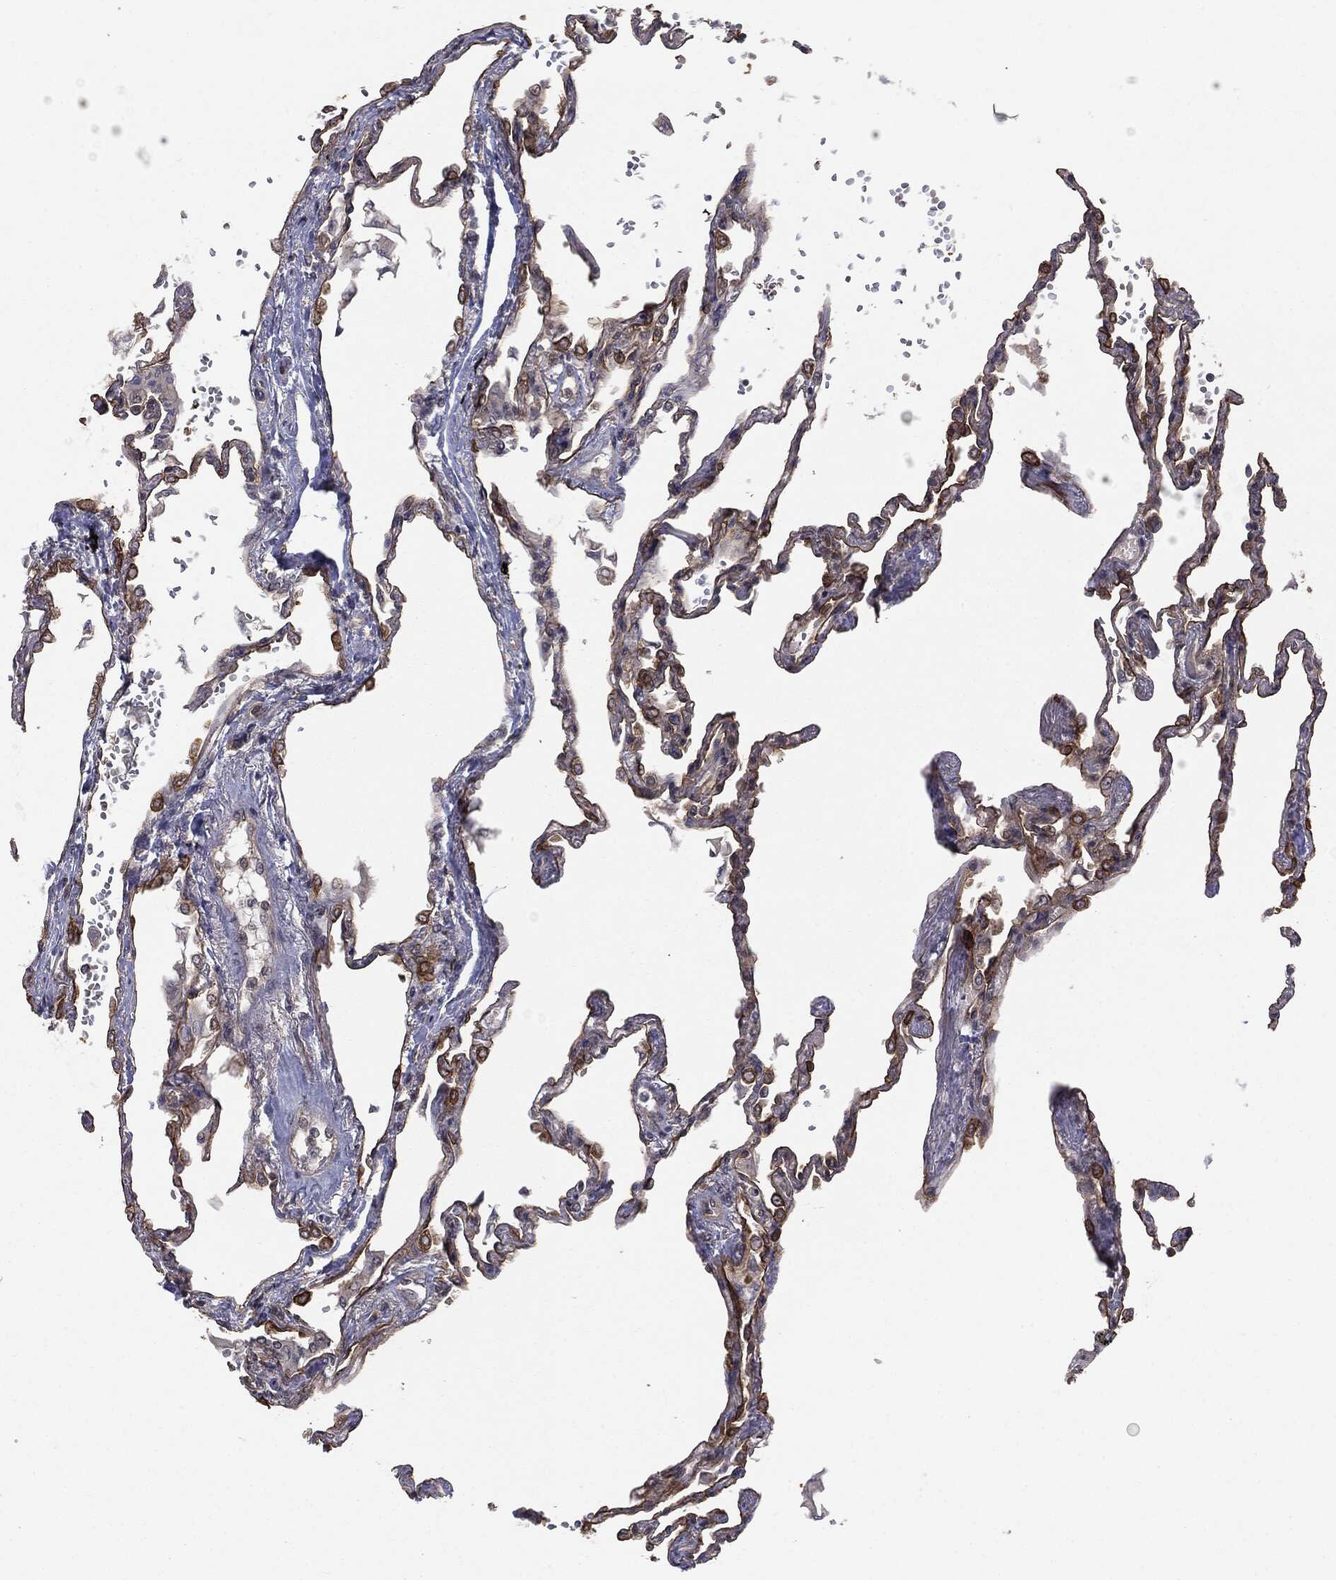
{"staining": {"intensity": "moderate", "quantity": "25%-75%", "location": "cytoplasmic/membranous"}, "tissue": "lung", "cell_type": "Alveolar cells", "image_type": "normal", "snomed": [{"axis": "morphology", "description": "Normal tissue, NOS"}, {"axis": "topography", "description": "Lung"}], "caption": "Protein expression analysis of benign human lung reveals moderate cytoplasmic/membranous positivity in approximately 25%-75% of alveolar cells. Immunohistochemistry (ihc) stains the protein of interest in brown and the nuclei are stained blue.", "gene": "KRT7", "patient": {"sex": "male", "age": 78}}